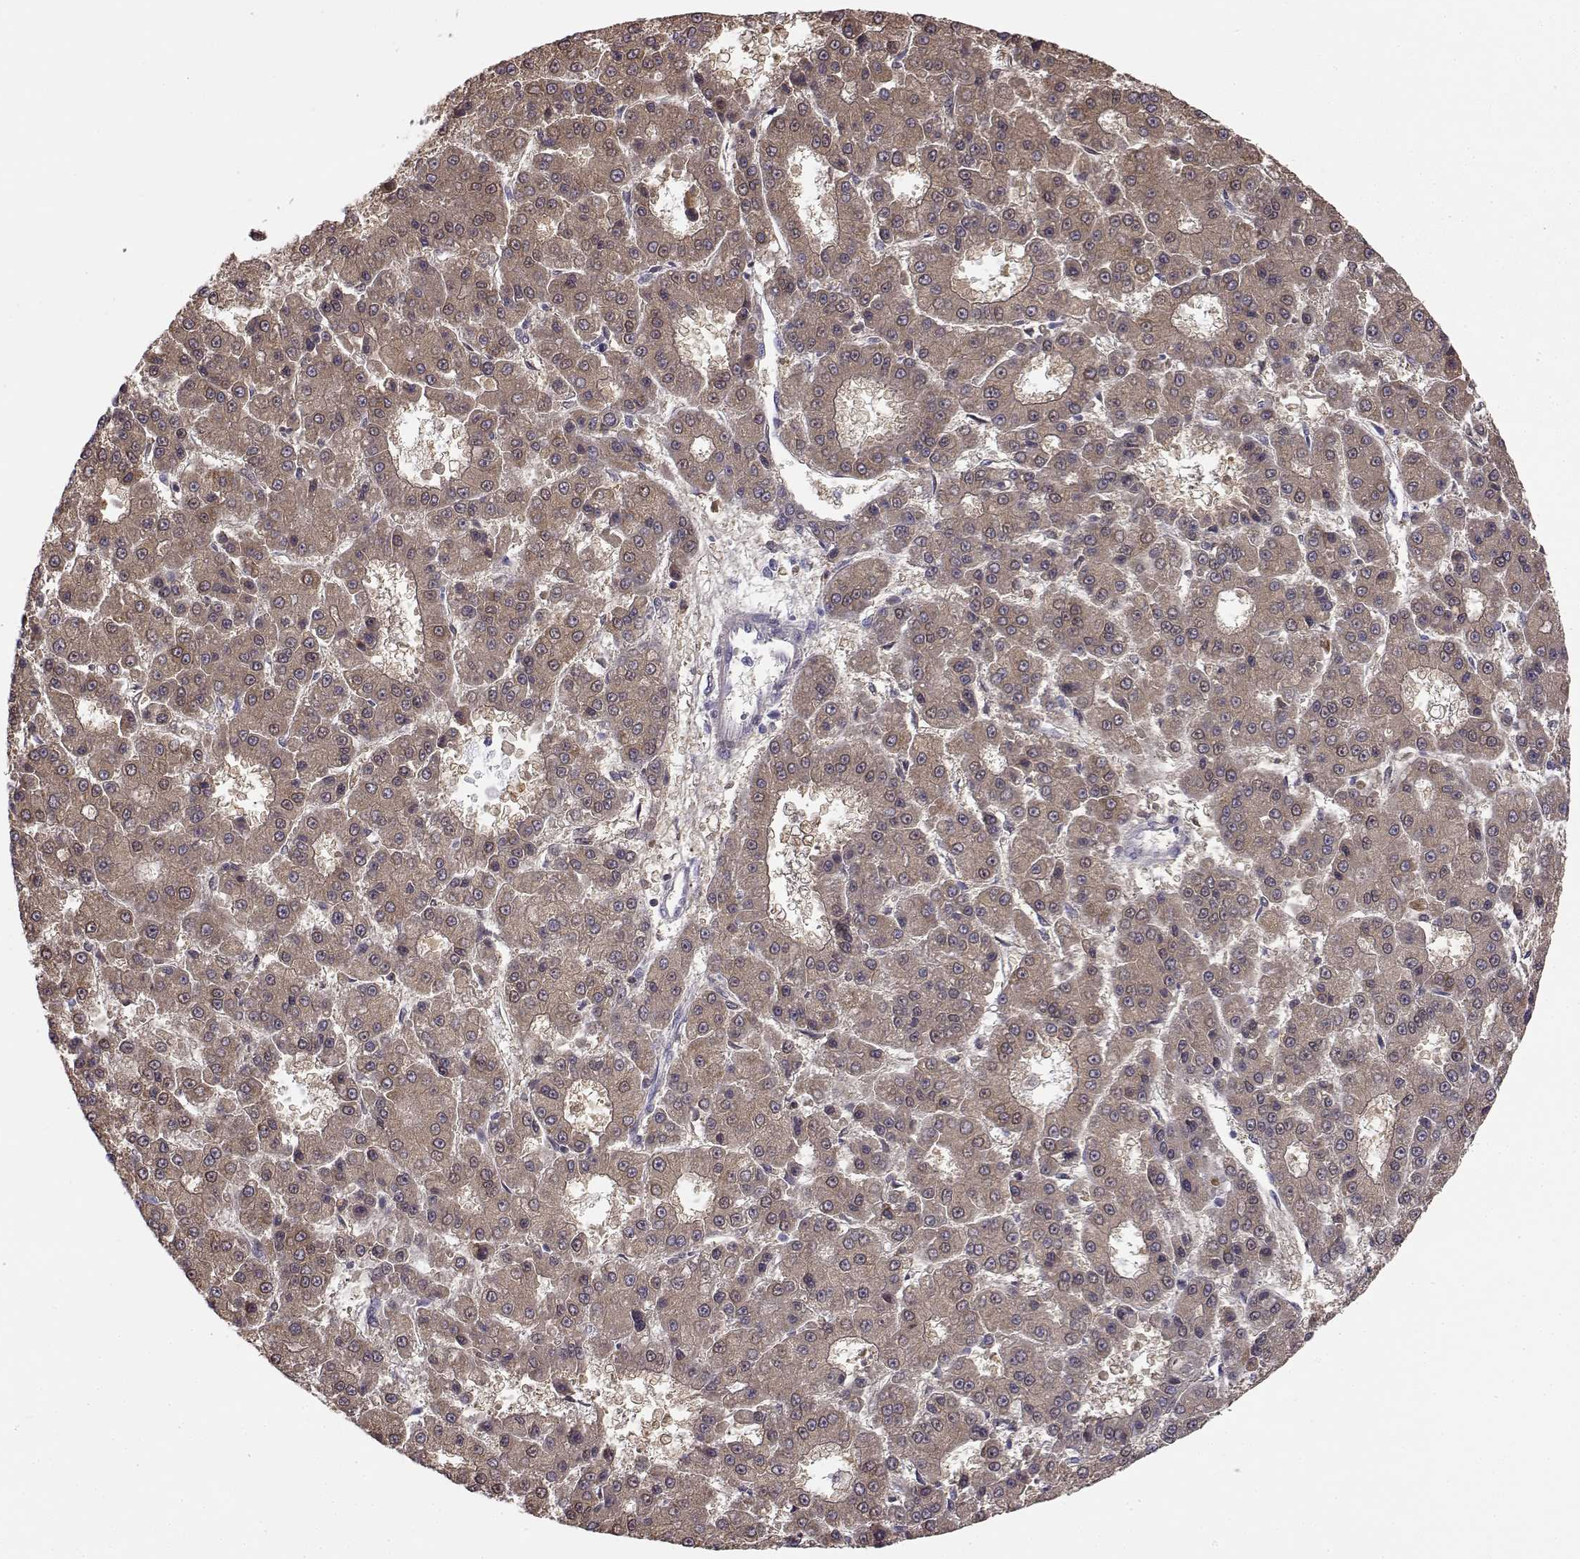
{"staining": {"intensity": "moderate", "quantity": "25%-75%", "location": "cytoplasmic/membranous"}, "tissue": "liver cancer", "cell_type": "Tumor cells", "image_type": "cancer", "snomed": [{"axis": "morphology", "description": "Carcinoma, Hepatocellular, NOS"}, {"axis": "topography", "description": "Liver"}], "caption": "IHC micrograph of human liver cancer stained for a protein (brown), which reveals medium levels of moderate cytoplasmic/membranous expression in approximately 25%-75% of tumor cells.", "gene": "KCNMB4", "patient": {"sex": "male", "age": 70}}